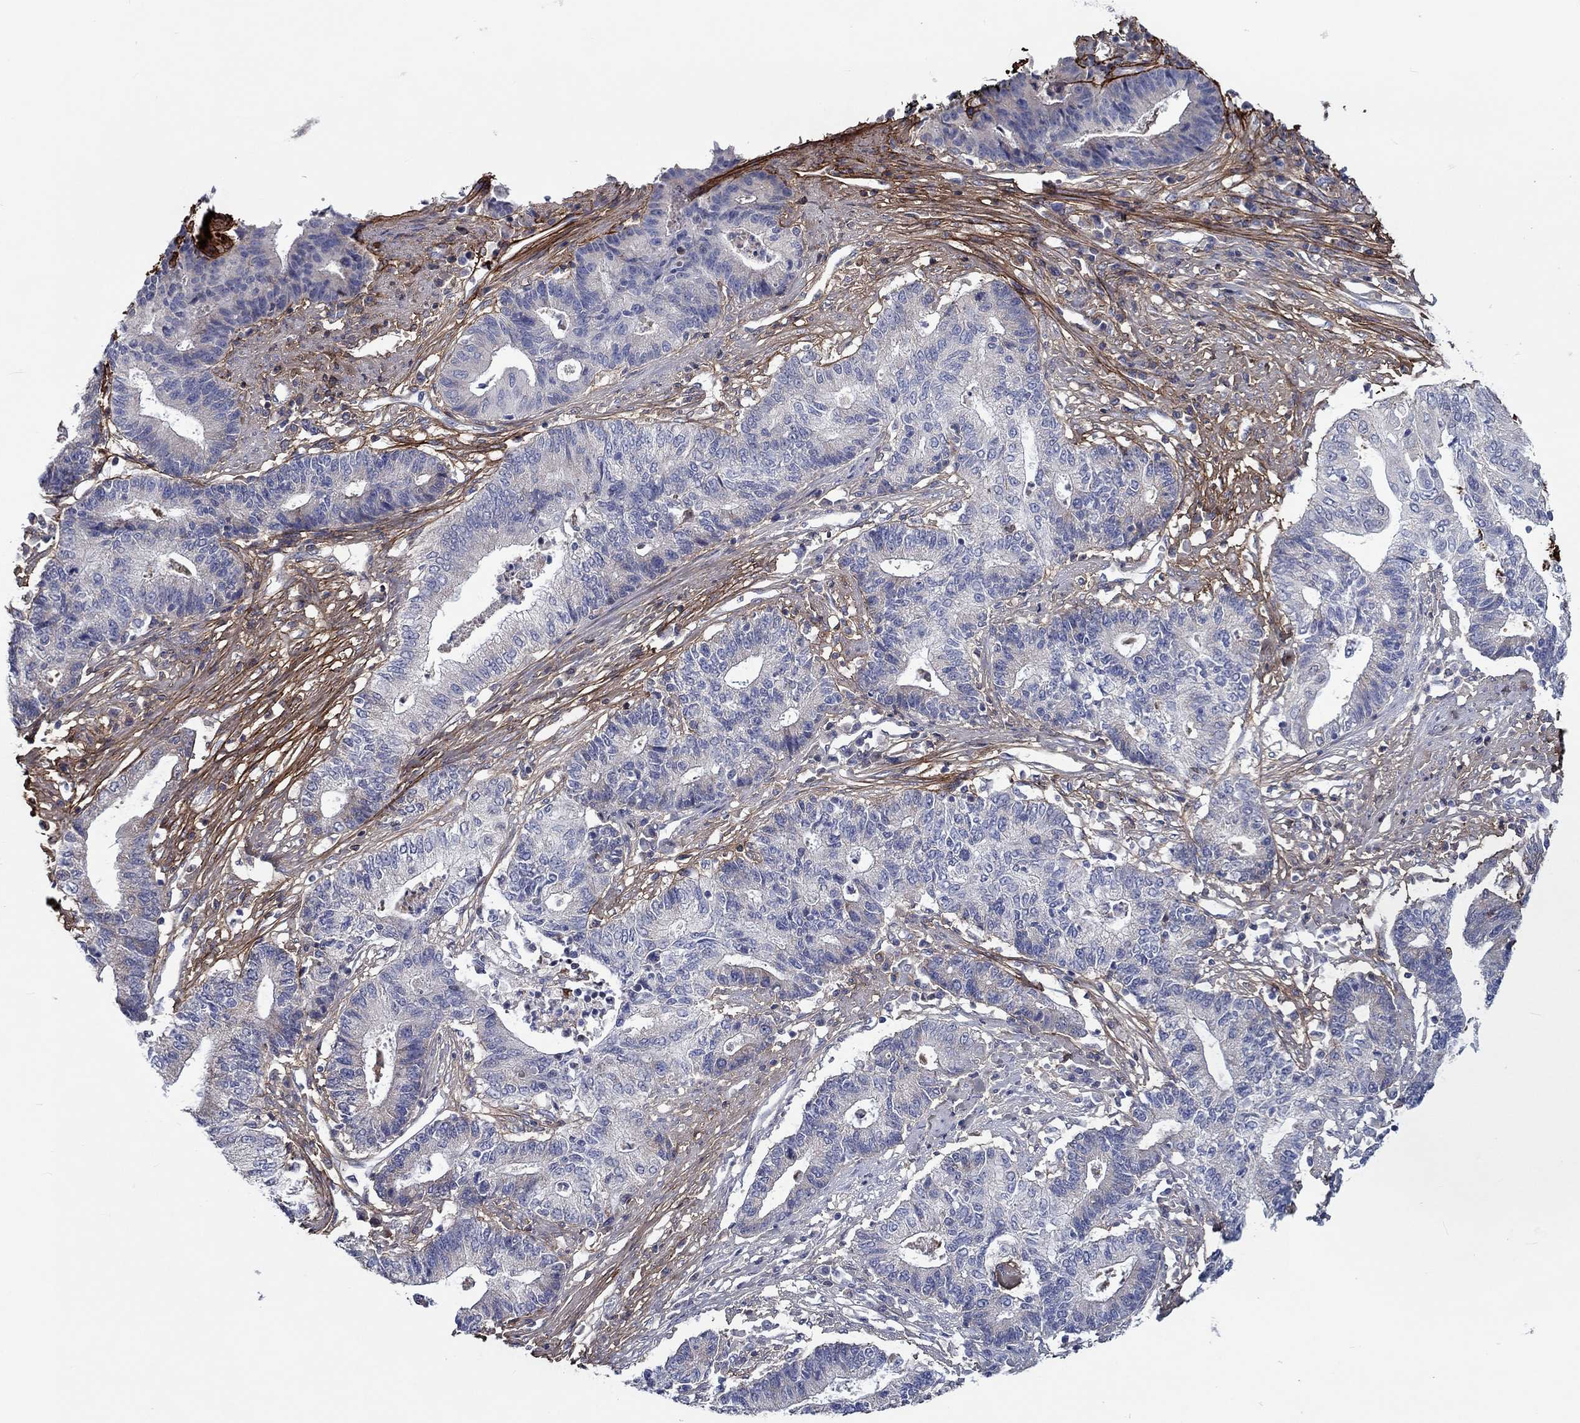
{"staining": {"intensity": "negative", "quantity": "none", "location": "none"}, "tissue": "endometrial cancer", "cell_type": "Tumor cells", "image_type": "cancer", "snomed": [{"axis": "morphology", "description": "Adenocarcinoma, NOS"}, {"axis": "topography", "description": "Uterus"}, {"axis": "topography", "description": "Endometrium"}], "caption": "The IHC histopathology image has no significant staining in tumor cells of endometrial cancer (adenocarcinoma) tissue.", "gene": "TGFBI", "patient": {"sex": "female", "age": 54}}